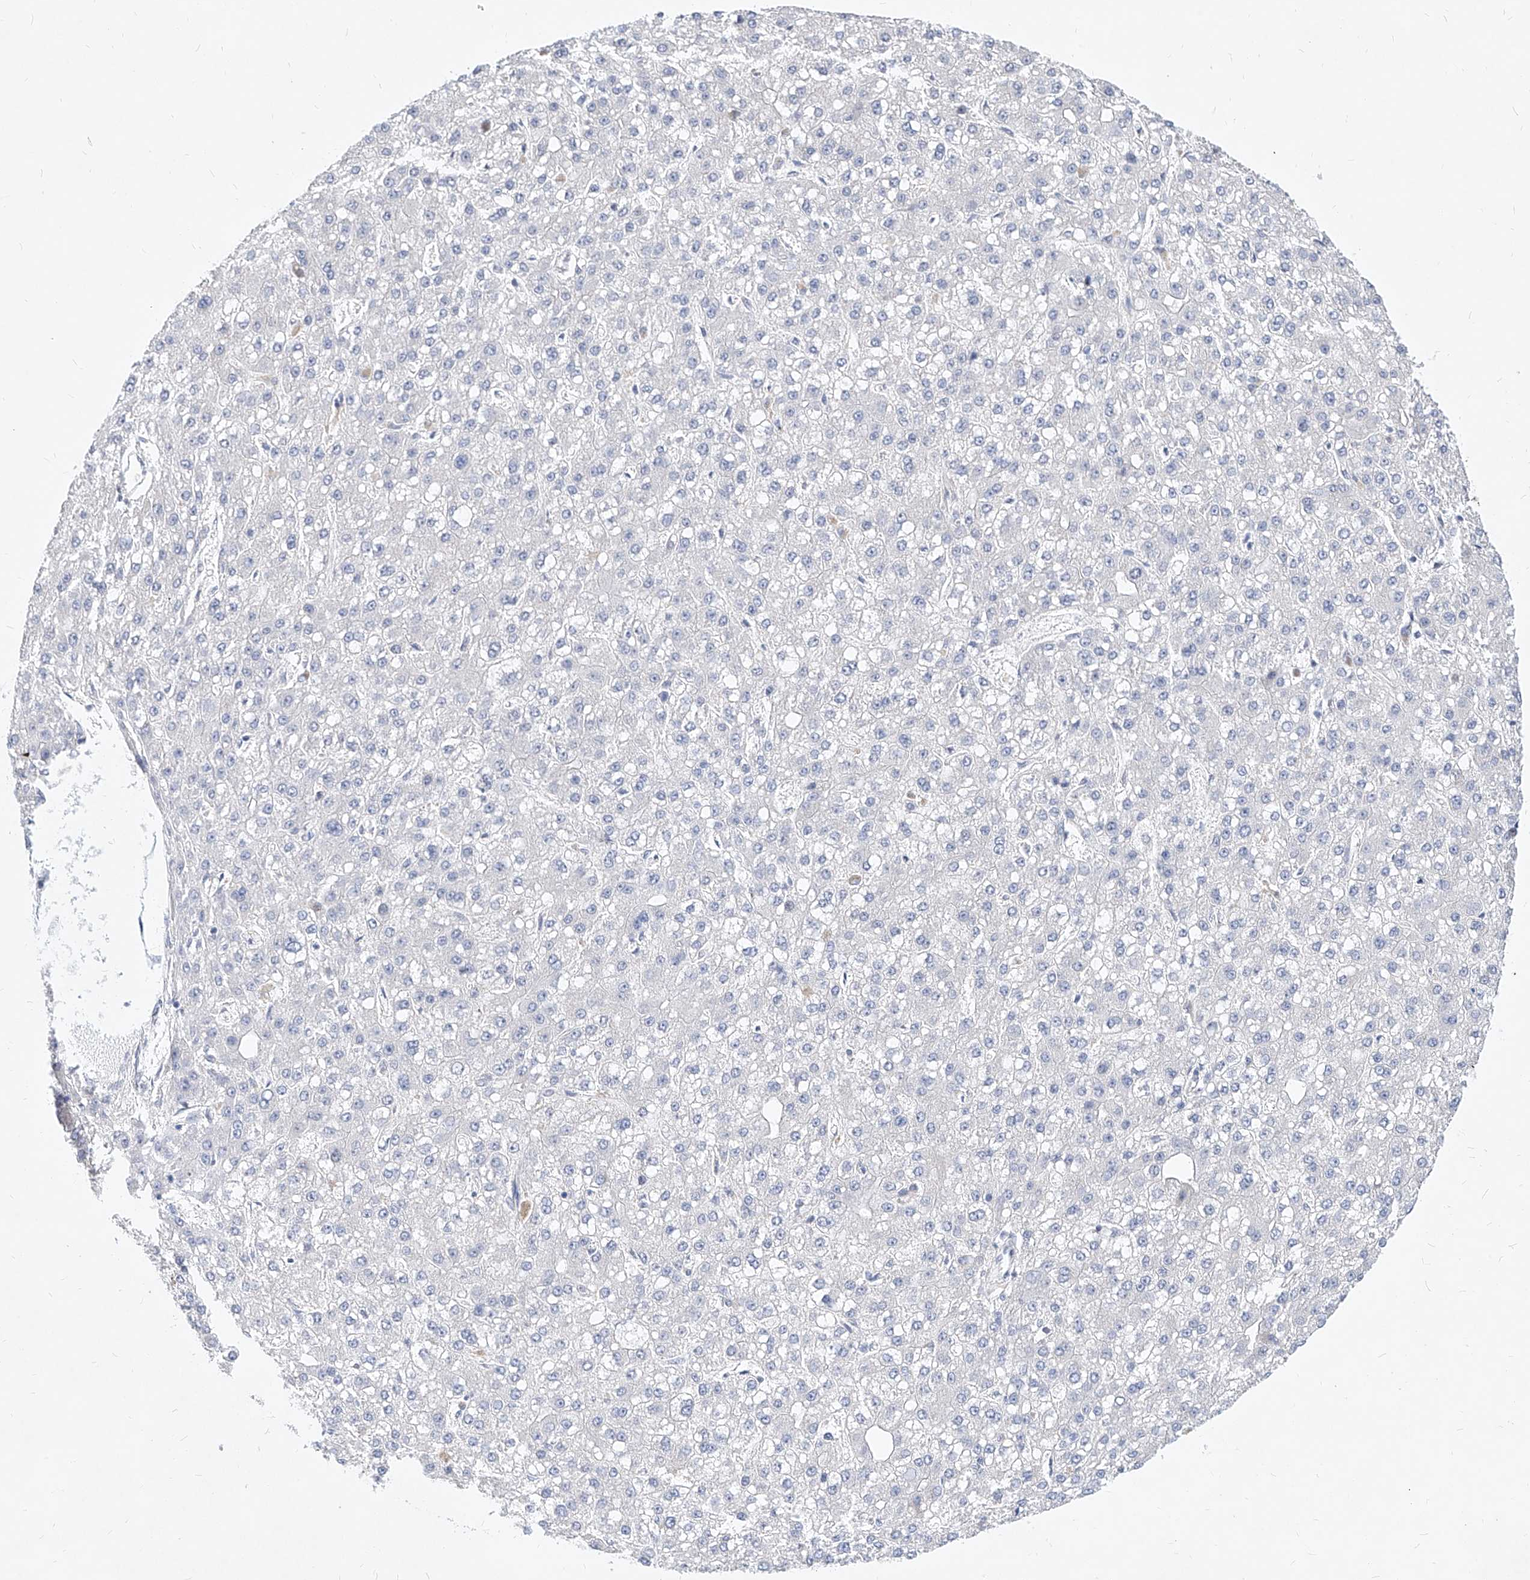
{"staining": {"intensity": "negative", "quantity": "none", "location": "none"}, "tissue": "liver cancer", "cell_type": "Tumor cells", "image_type": "cancer", "snomed": [{"axis": "morphology", "description": "Carcinoma, Hepatocellular, NOS"}, {"axis": "topography", "description": "Liver"}], "caption": "An image of human liver cancer is negative for staining in tumor cells. (DAB (3,3'-diaminobenzidine) immunohistochemistry (IHC) visualized using brightfield microscopy, high magnification).", "gene": "MX2", "patient": {"sex": "male", "age": 67}}